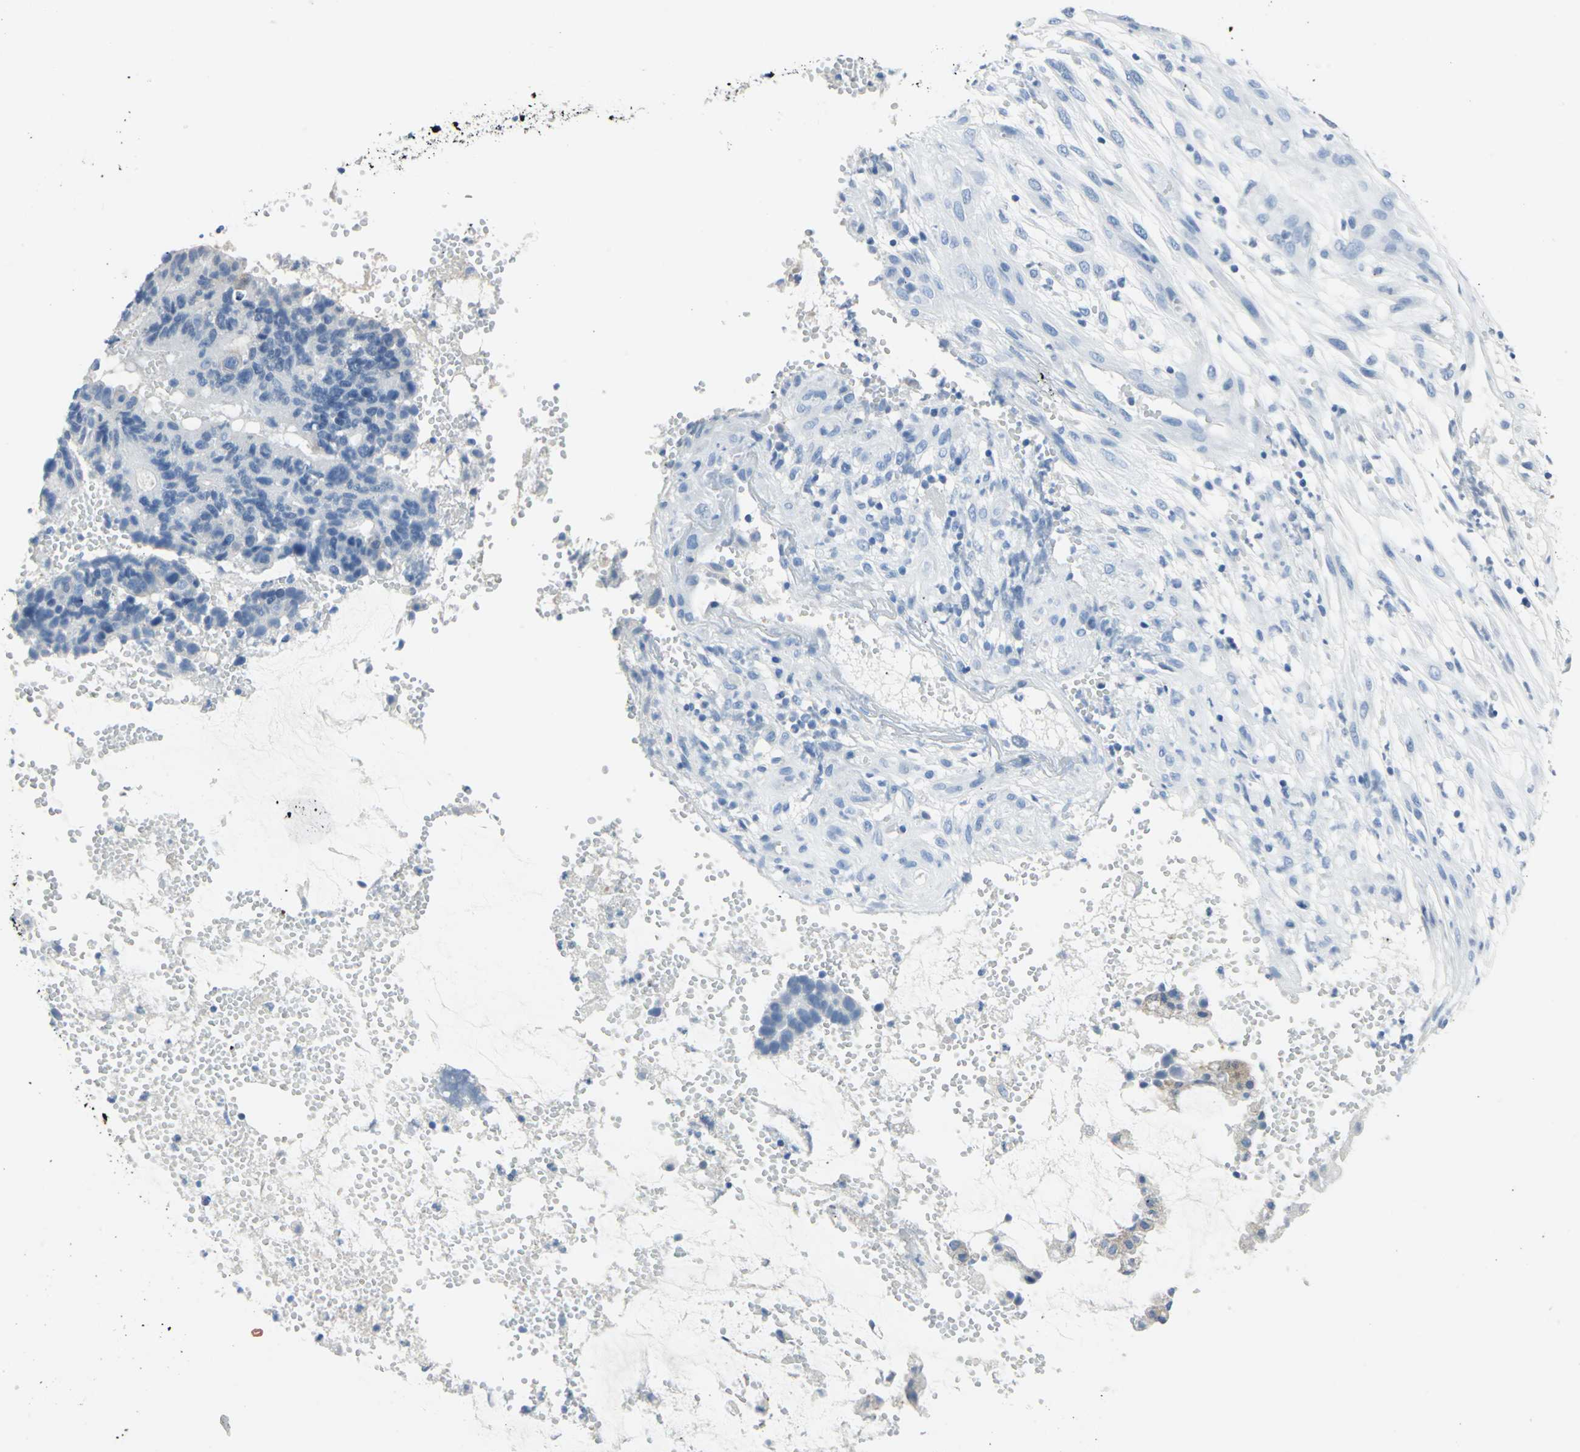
{"staining": {"intensity": "negative", "quantity": "none", "location": "none"}, "tissue": "colorectal cancer", "cell_type": "Tumor cells", "image_type": "cancer", "snomed": [{"axis": "morphology", "description": "Adenocarcinoma, NOS"}, {"axis": "topography", "description": "Colon"}], "caption": "Colorectal adenocarcinoma was stained to show a protein in brown. There is no significant expression in tumor cells. (DAB (3,3'-diaminobenzidine) immunohistochemistry visualized using brightfield microscopy, high magnification).", "gene": "SFN", "patient": {"sex": "female", "age": 57}}